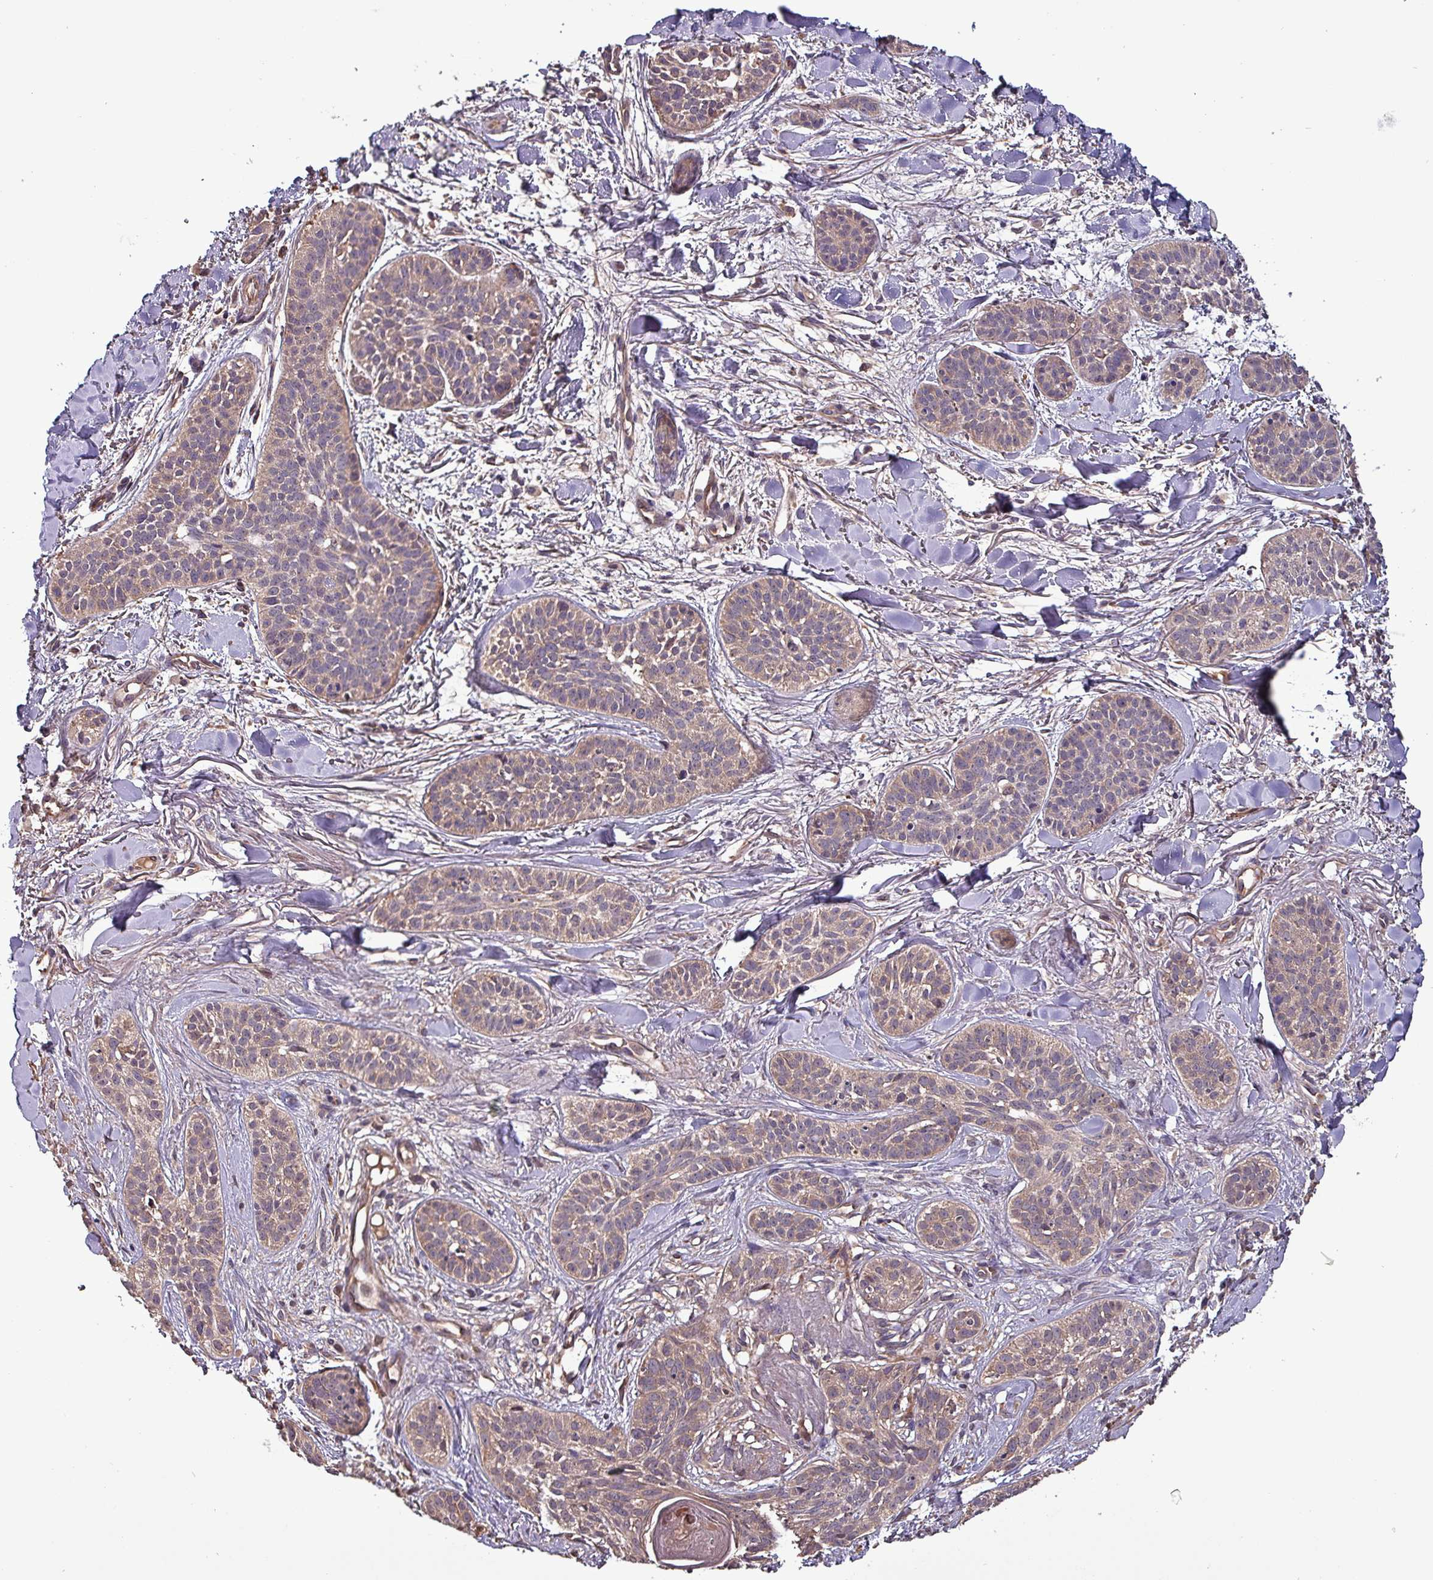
{"staining": {"intensity": "weak", "quantity": ">75%", "location": "cytoplasmic/membranous"}, "tissue": "skin cancer", "cell_type": "Tumor cells", "image_type": "cancer", "snomed": [{"axis": "morphology", "description": "Basal cell carcinoma"}, {"axis": "topography", "description": "Skin"}], "caption": "IHC (DAB) staining of human skin cancer exhibits weak cytoplasmic/membranous protein staining in approximately >75% of tumor cells.", "gene": "PAFAH1B2", "patient": {"sex": "male", "age": 52}}